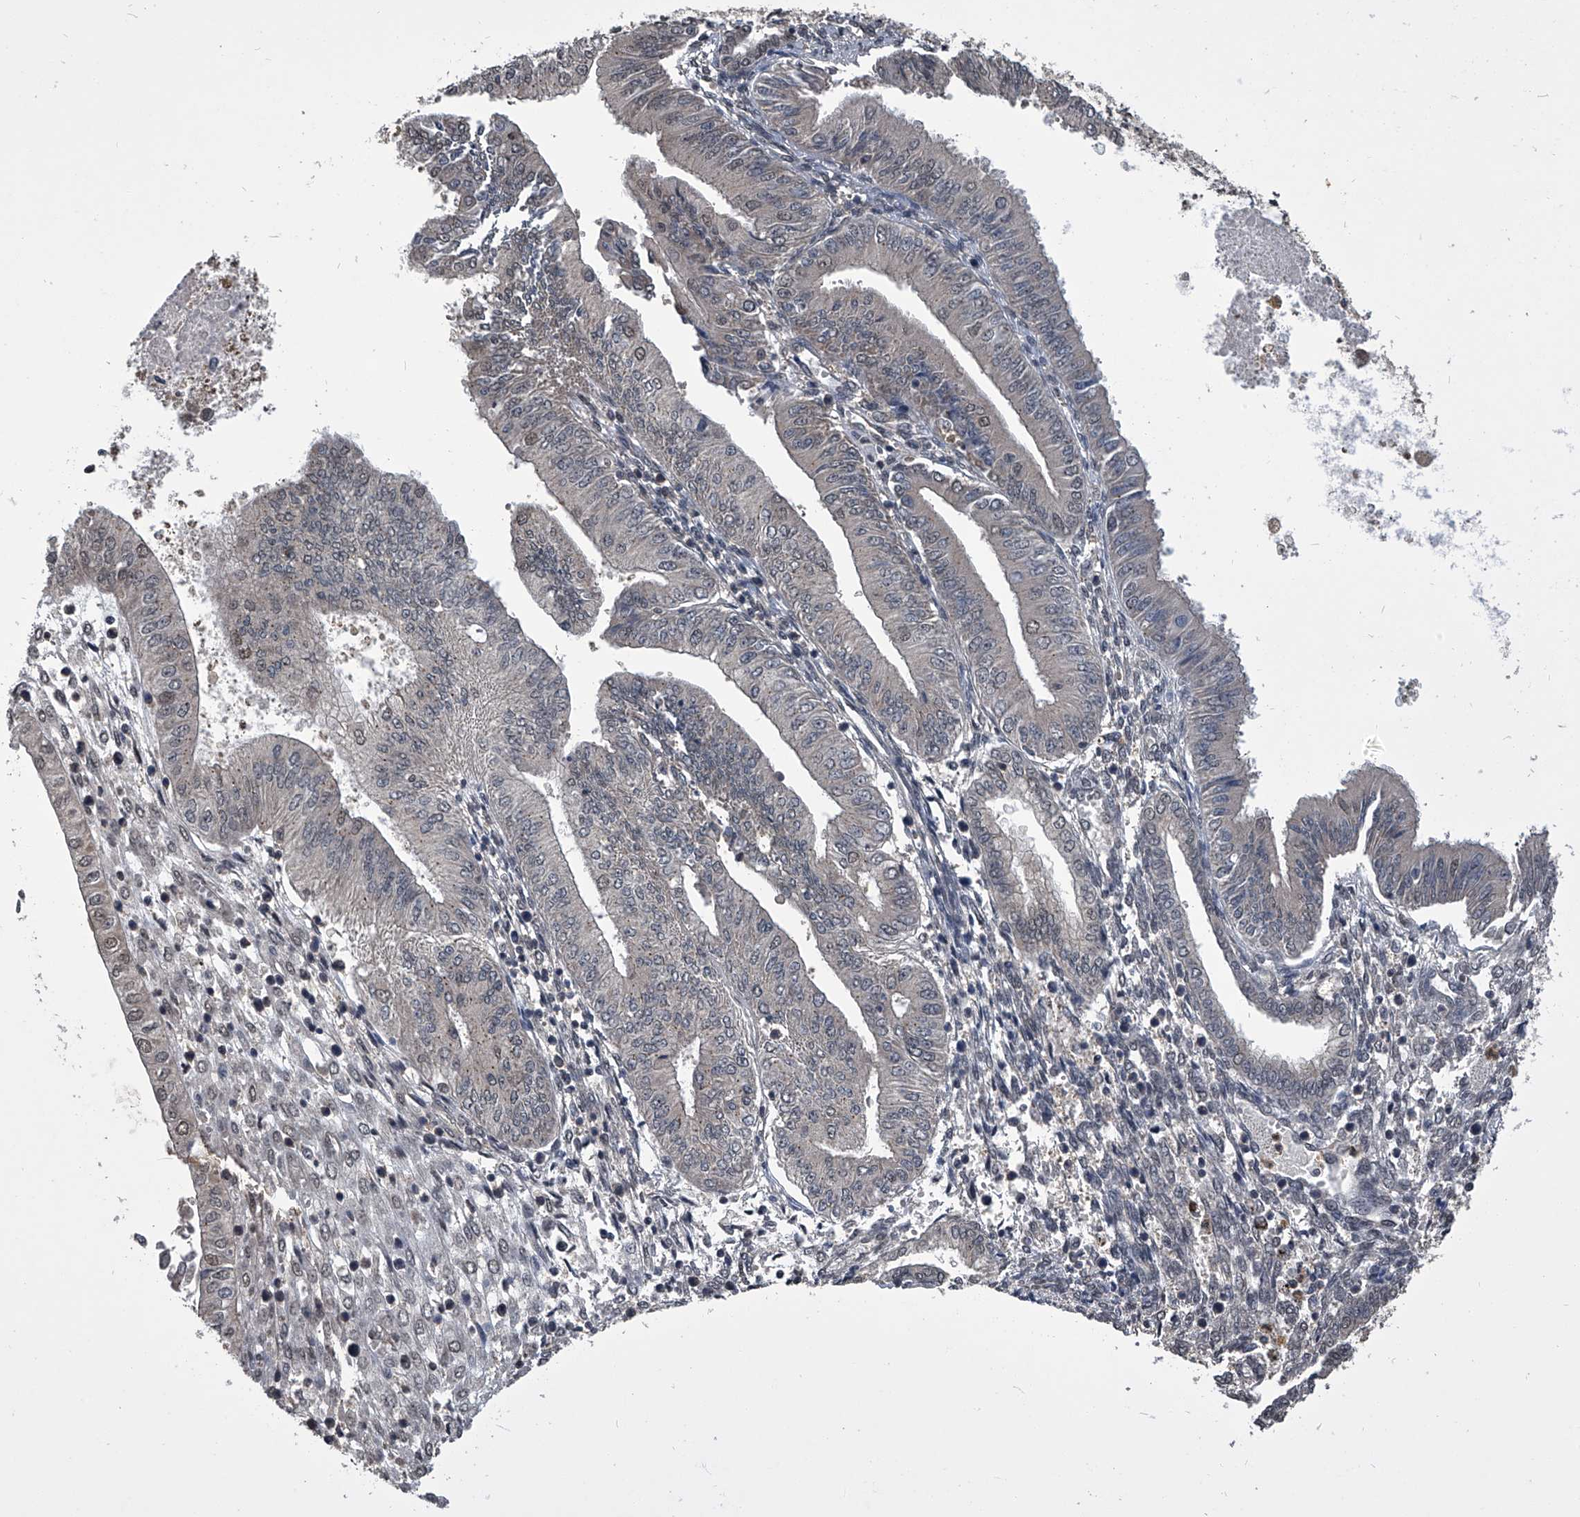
{"staining": {"intensity": "weak", "quantity": "<25%", "location": "nuclear"}, "tissue": "endometrial cancer", "cell_type": "Tumor cells", "image_type": "cancer", "snomed": [{"axis": "morphology", "description": "Adenocarcinoma, NOS"}, {"axis": "topography", "description": "Endometrium"}], "caption": "Protein analysis of endometrial cancer (adenocarcinoma) demonstrates no significant staining in tumor cells.", "gene": "TSNAX", "patient": {"sex": "female", "age": 53}}